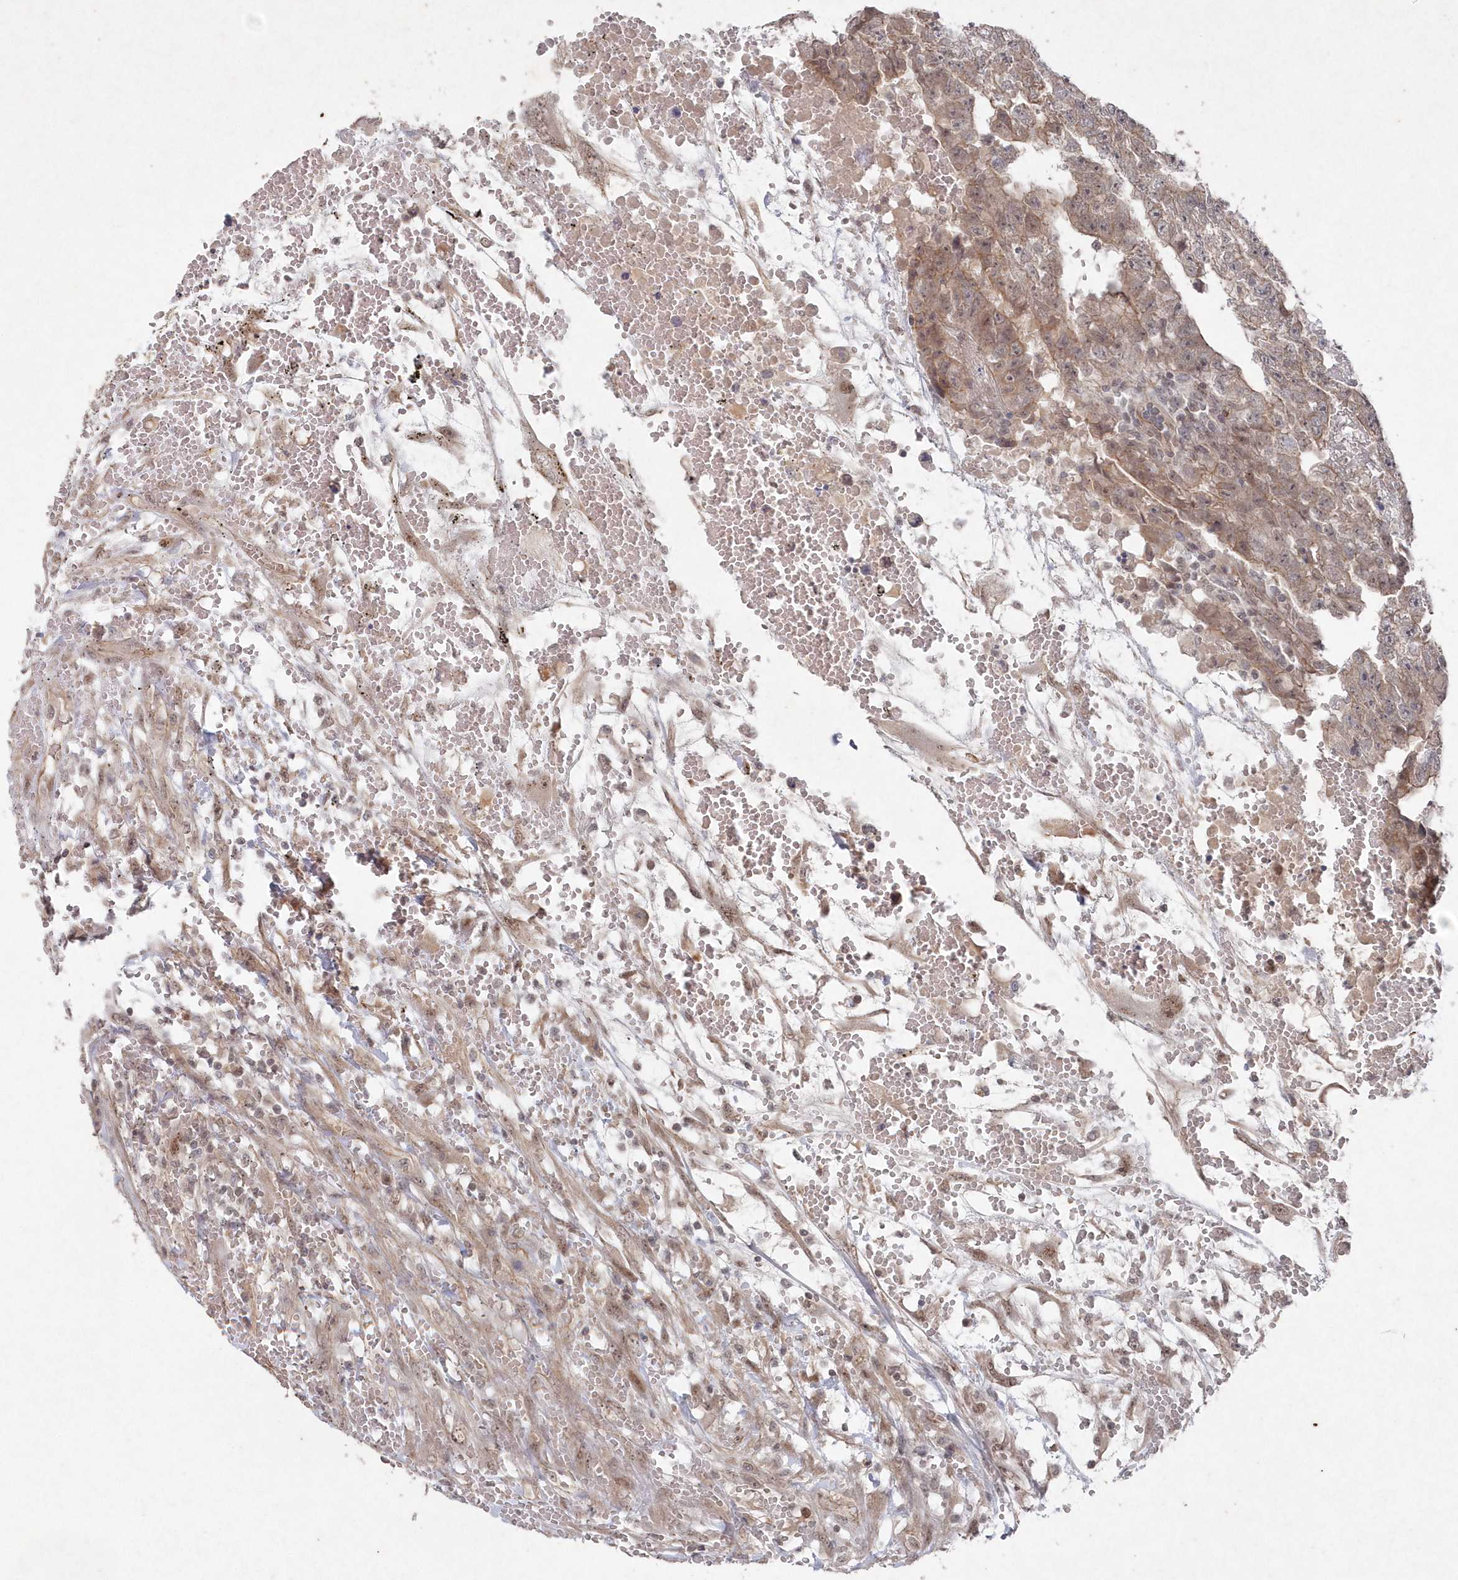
{"staining": {"intensity": "moderate", "quantity": ">75%", "location": "cytoplasmic/membranous"}, "tissue": "testis cancer", "cell_type": "Tumor cells", "image_type": "cancer", "snomed": [{"axis": "morphology", "description": "Carcinoma, Embryonal, NOS"}, {"axis": "topography", "description": "Testis"}], "caption": "Moderate cytoplasmic/membranous expression for a protein is identified in about >75% of tumor cells of embryonal carcinoma (testis) using immunohistochemistry.", "gene": "VSIG2", "patient": {"sex": "male", "age": 25}}